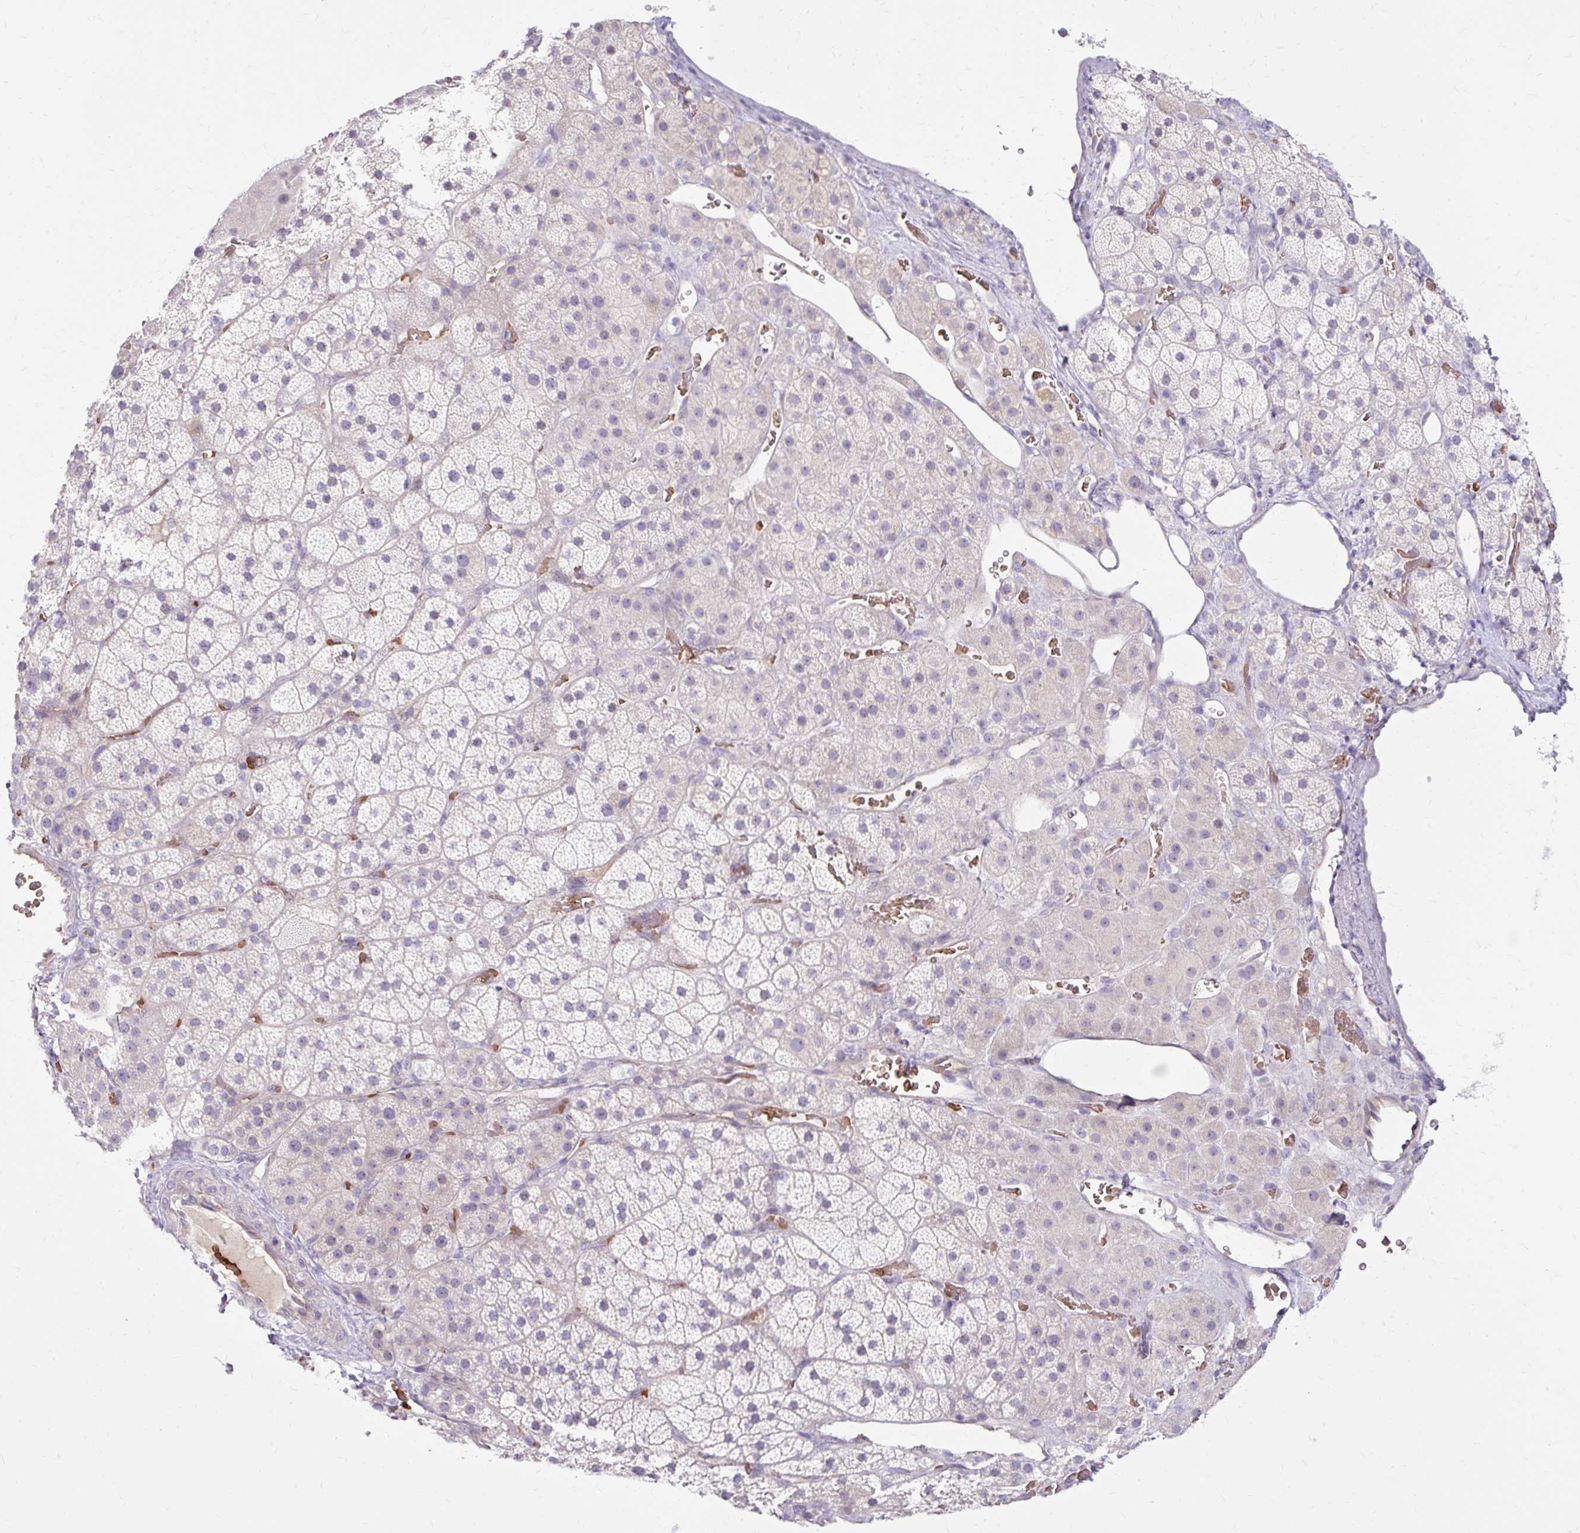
{"staining": {"intensity": "negative", "quantity": "none", "location": "none"}, "tissue": "adrenal gland", "cell_type": "Glandular cells", "image_type": "normal", "snomed": [{"axis": "morphology", "description": "Normal tissue, NOS"}, {"axis": "topography", "description": "Adrenal gland"}], "caption": "Adrenal gland stained for a protein using immunohistochemistry (IHC) displays no staining glandular cells.", "gene": "USHBP1", "patient": {"sex": "male", "age": 57}}